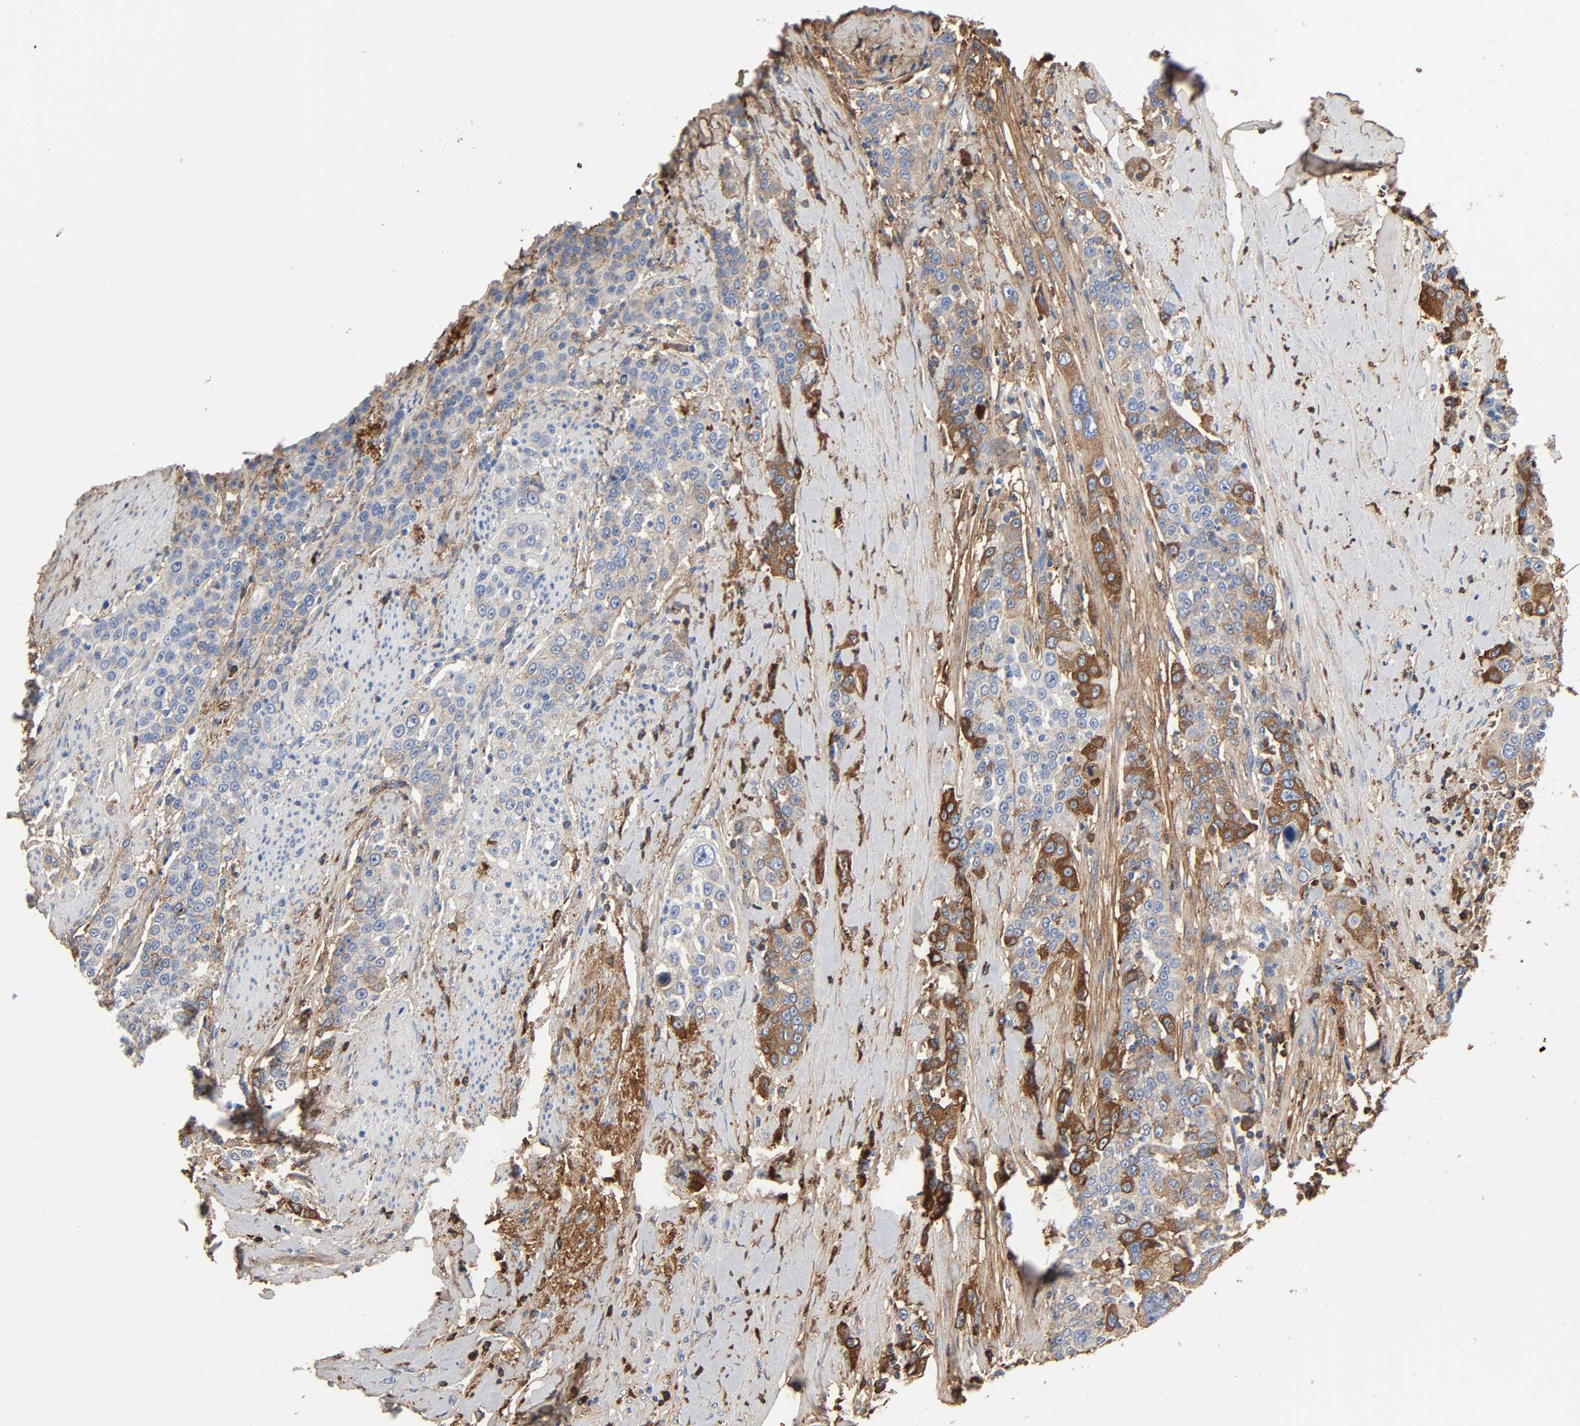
{"staining": {"intensity": "weak", "quantity": "25%-75%", "location": "cytoplasmic/membranous"}, "tissue": "urothelial cancer", "cell_type": "Tumor cells", "image_type": "cancer", "snomed": [{"axis": "morphology", "description": "Urothelial carcinoma, High grade"}, {"axis": "topography", "description": "Urinary bladder"}], "caption": "The immunohistochemical stain highlights weak cytoplasmic/membranous expression in tumor cells of urothelial cancer tissue.", "gene": "C3", "patient": {"sex": "female", "age": 80}}